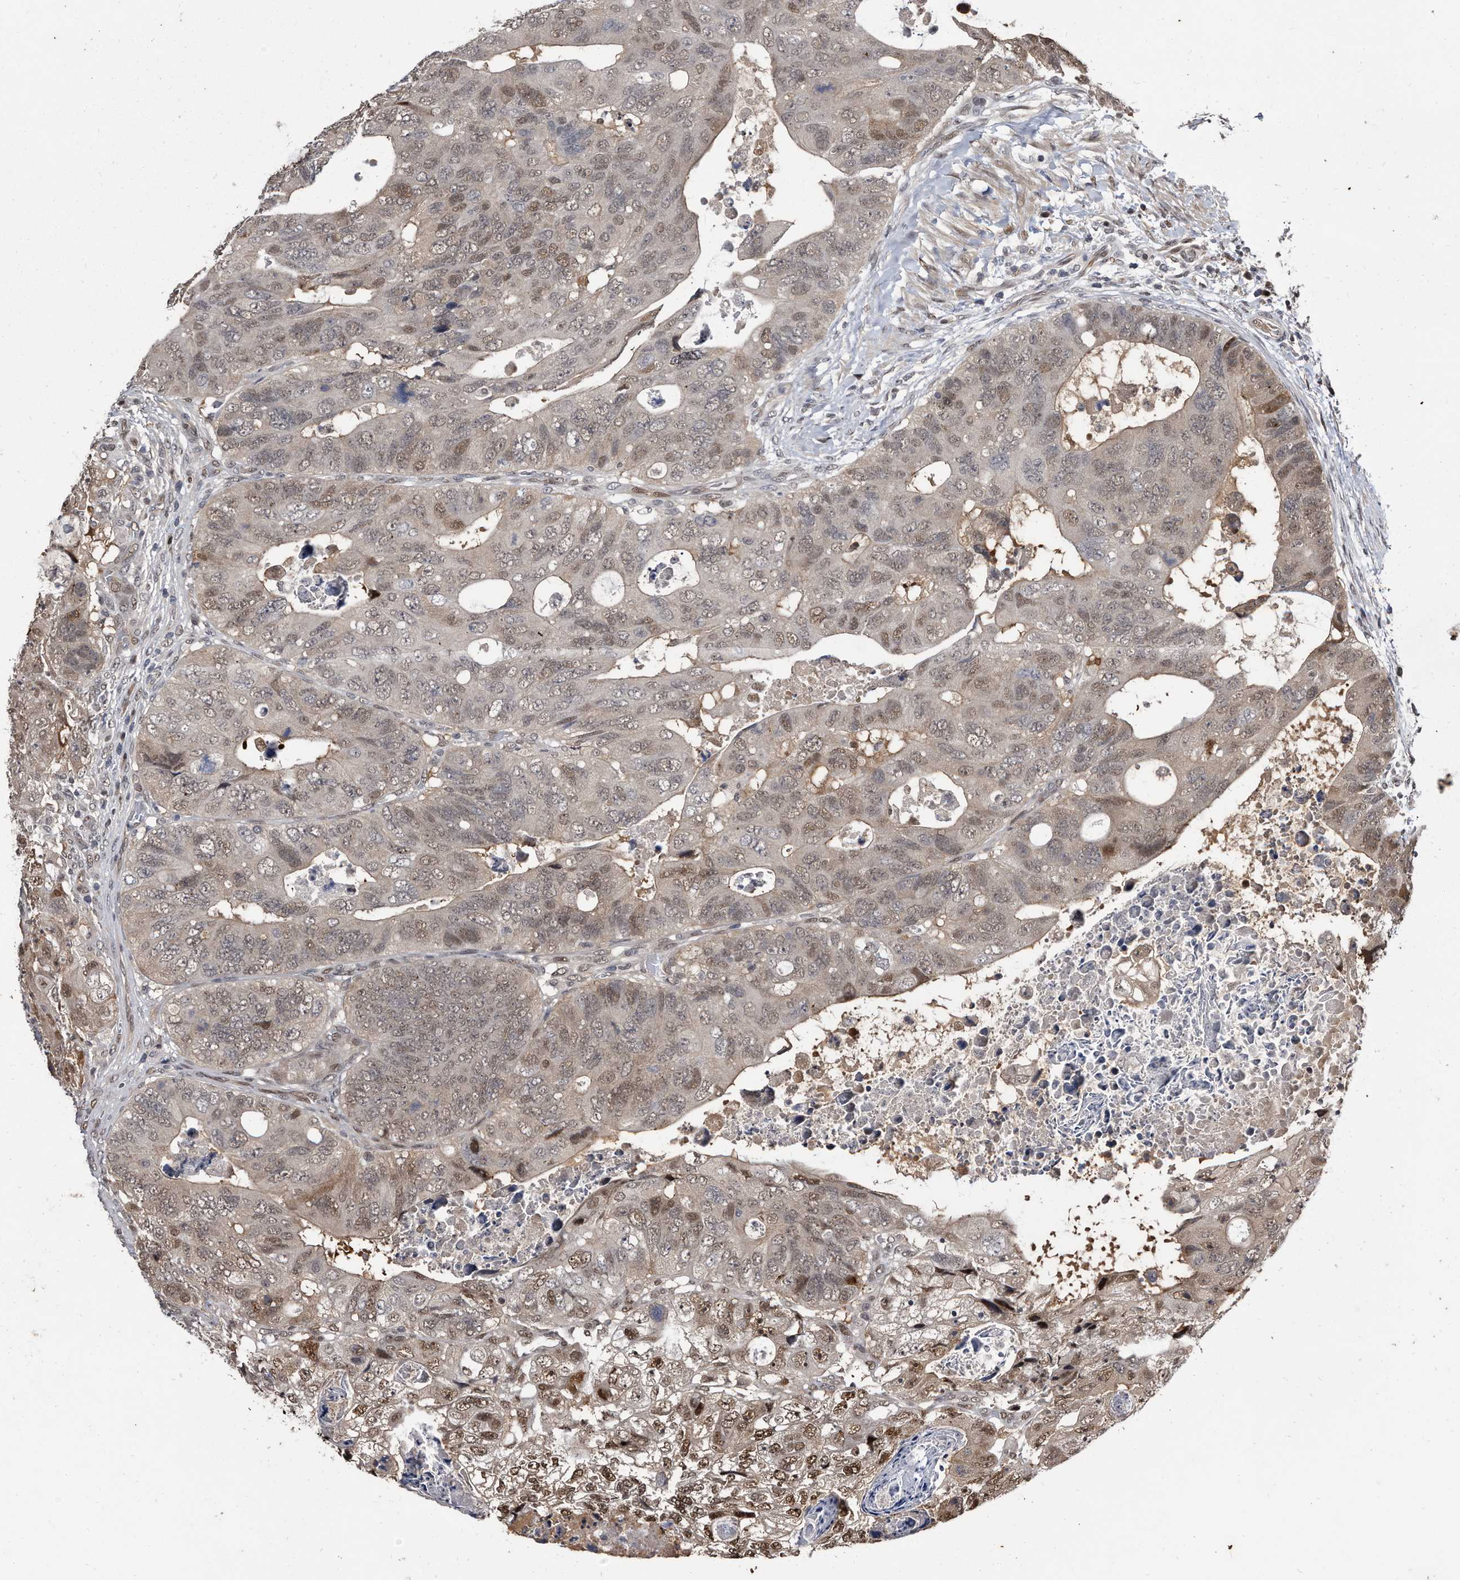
{"staining": {"intensity": "strong", "quantity": "25%-75%", "location": "nuclear"}, "tissue": "colorectal cancer", "cell_type": "Tumor cells", "image_type": "cancer", "snomed": [{"axis": "morphology", "description": "Adenocarcinoma, NOS"}, {"axis": "topography", "description": "Rectum"}], "caption": "Immunohistochemistry (IHC) histopathology image of human colorectal adenocarcinoma stained for a protein (brown), which demonstrates high levels of strong nuclear expression in about 25%-75% of tumor cells.", "gene": "RAD23B", "patient": {"sex": "male", "age": 59}}